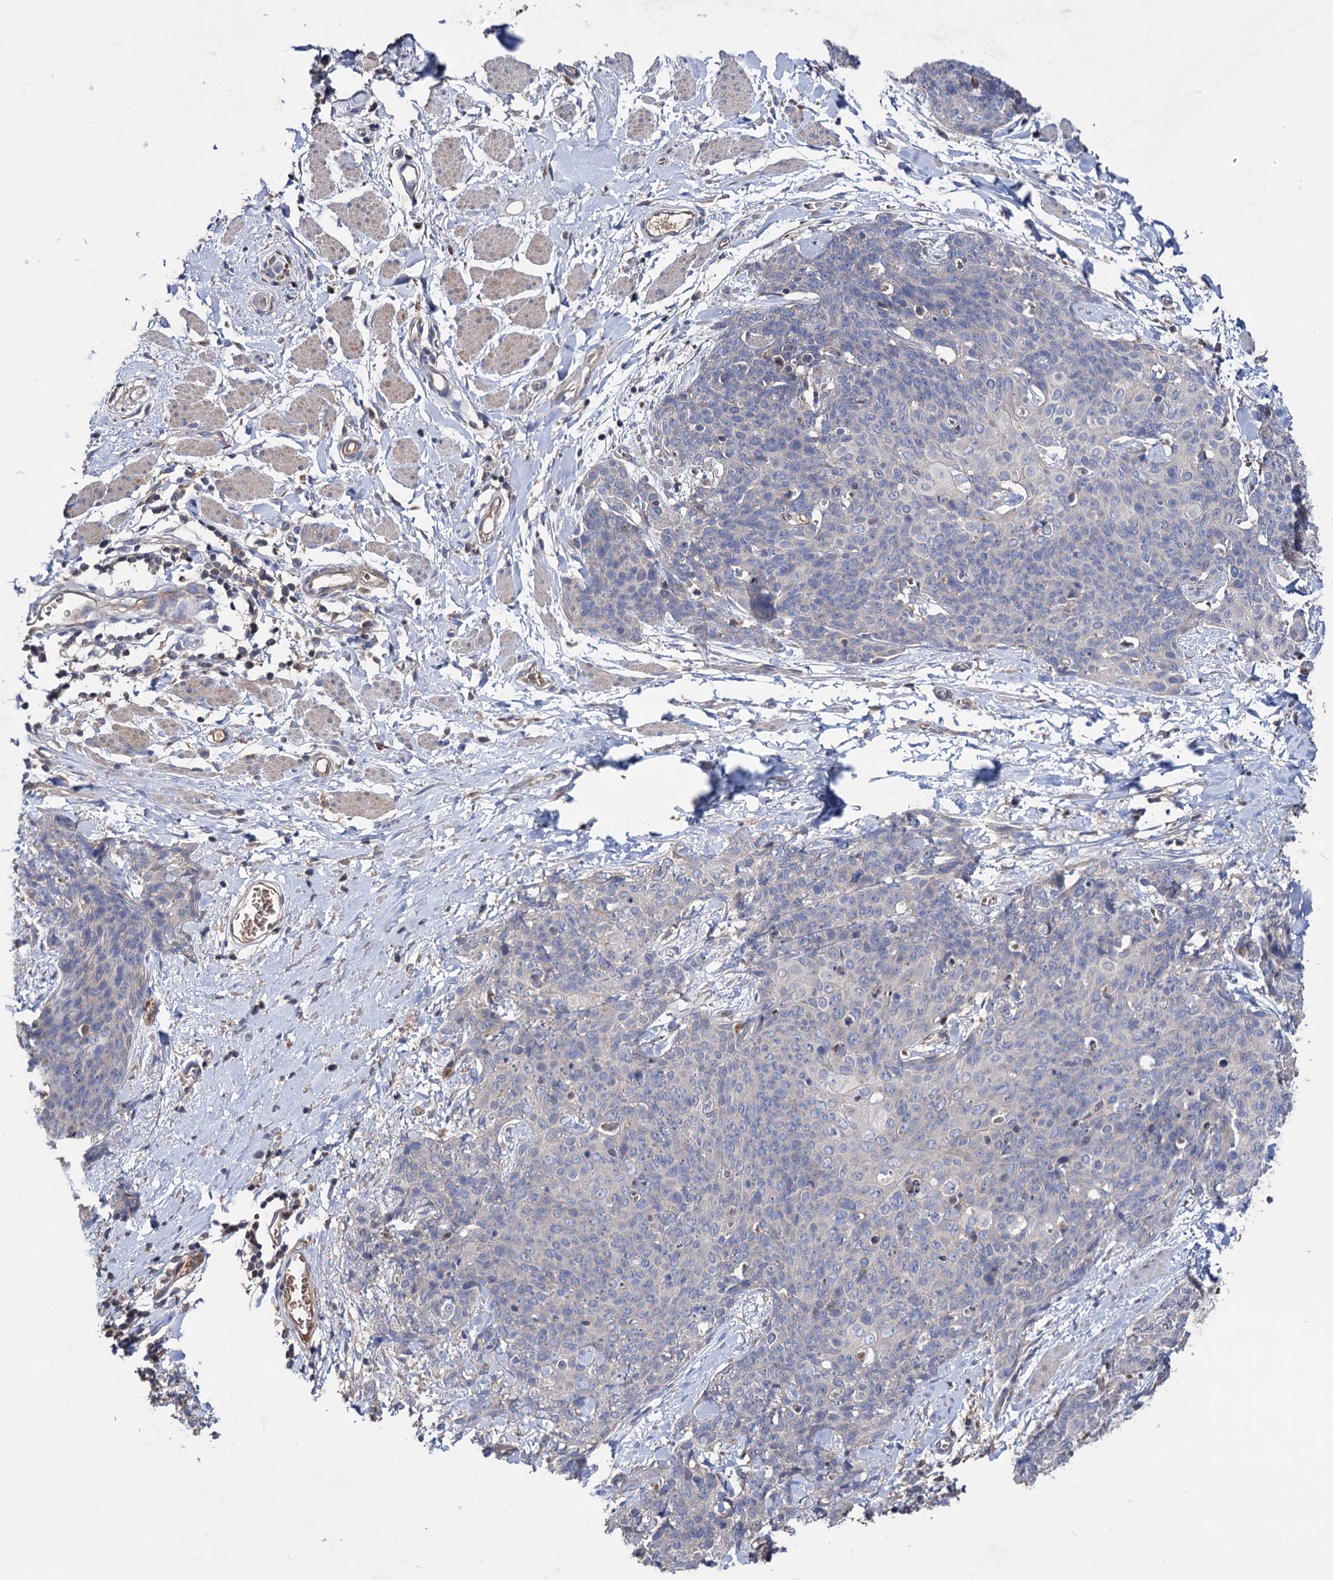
{"staining": {"intensity": "negative", "quantity": "none", "location": "none"}, "tissue": "skin cancer", "cell_type": "Tumor cells", "image_type": "cancer", "snomed": [{"axis": "morphology", "description": "Squamous cell carcinoma, NOS"}, {"axis": "topography", "description": "Skin"}, {"axis": "topography", "description": "Vulva"}], "caption": "Tumor cells are negative for brown protein staining in squamous cell carcinoma (skin). The staining is performed using DAB brown chromogen with nuclei counter-stained in using hematoxylin.", "gene": "CLPB", "patient": {"sex": "female", "age": 85}}